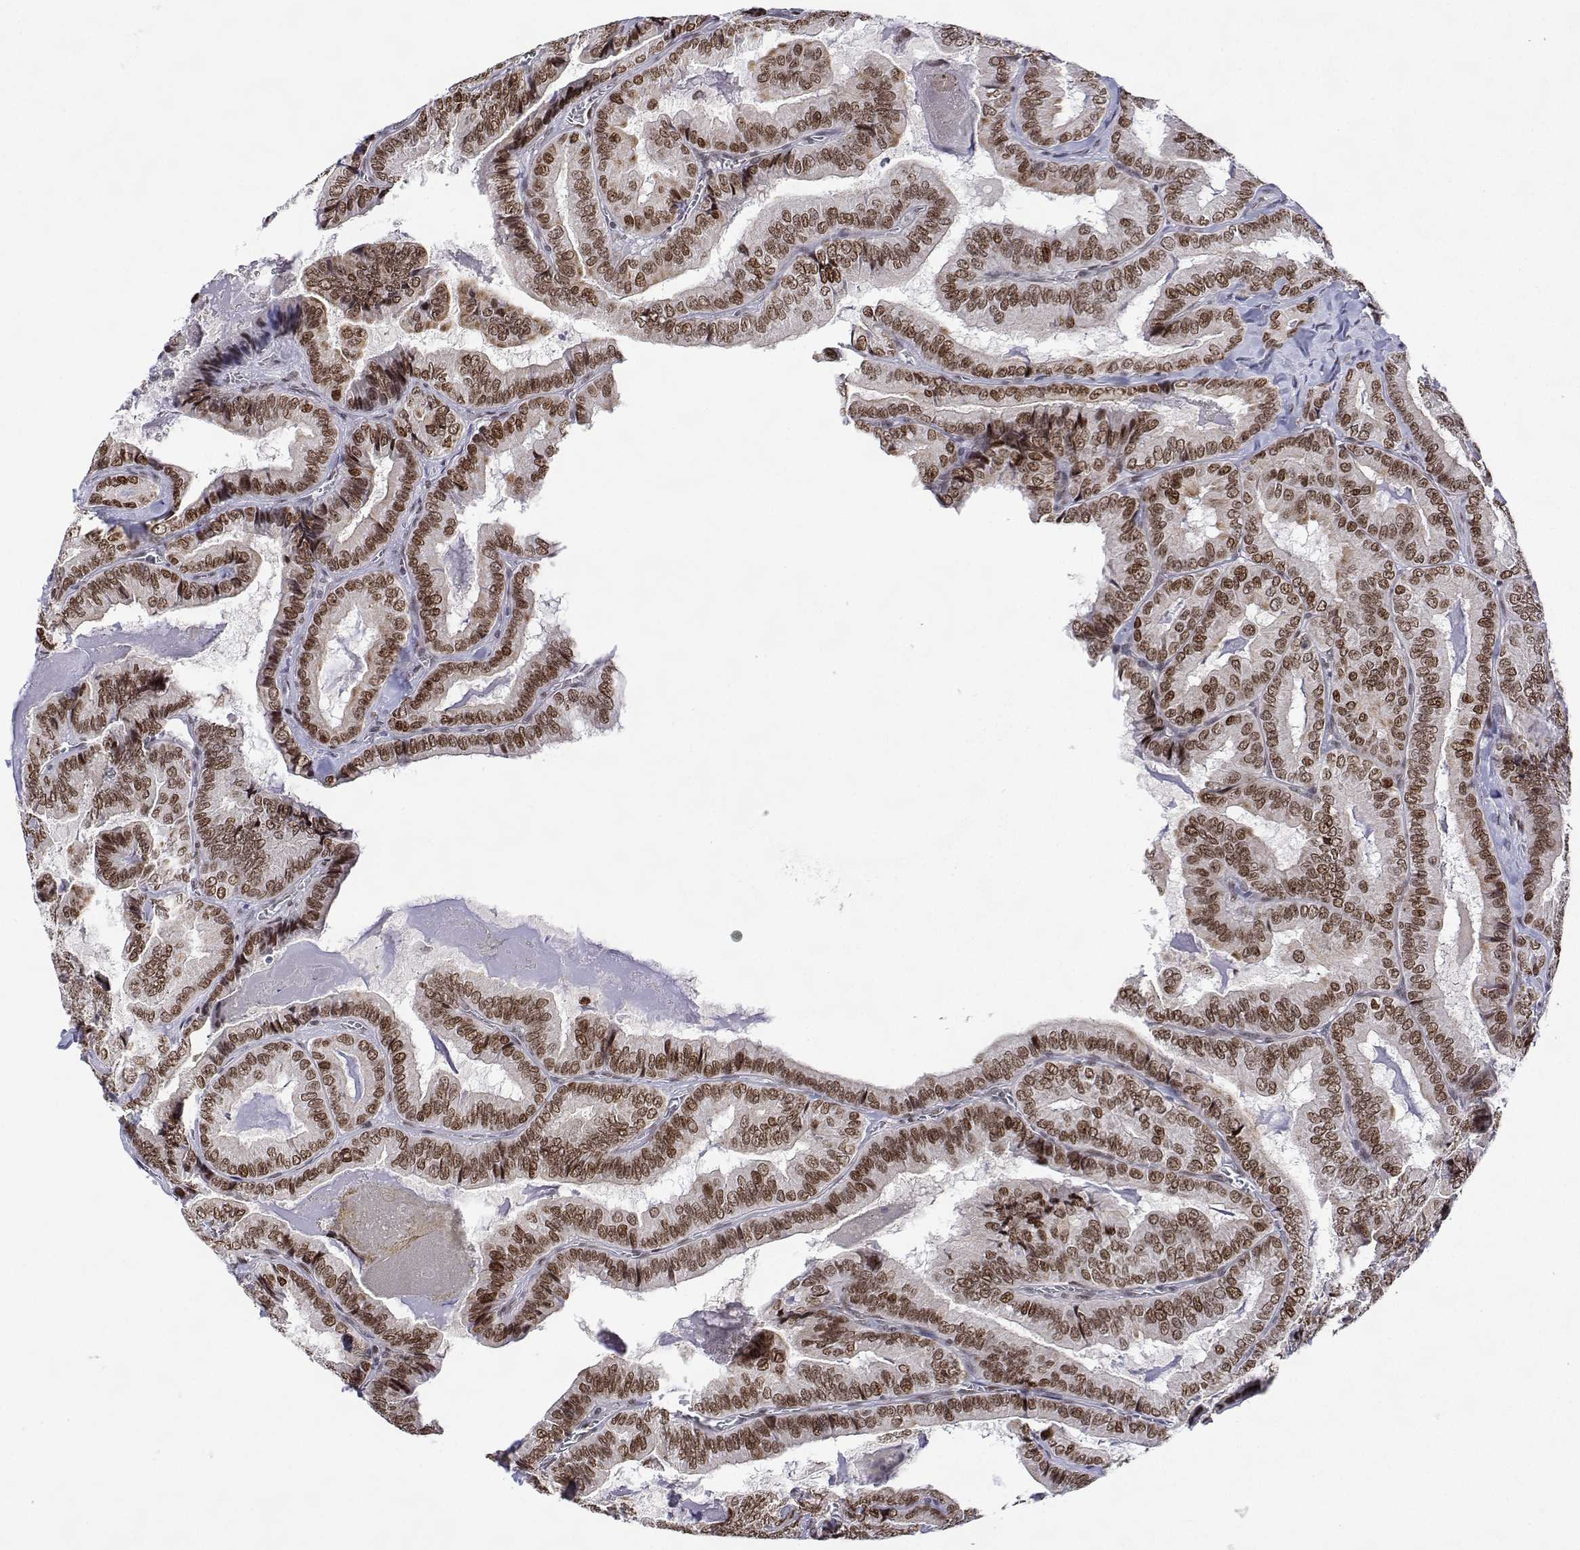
{"staining": {"intensity": "moderate", "quantity": ">75%", "location": "nuclear"}, "tissue": "thyroid cancer", "cell_type": "Tumor cells", "image_type": "cancer", "snomed": [{"axis": "morphology", "description": "Papillary adenocarcinoma, NOS"}, {"axis": "topography", "description": "Thyroid gland"}], "caption": "Tumor cells reveal medium levels of moderate nuclear staining in about >75% of cells in human thyroid cancer (papillary adenocarcinoma). The protein of interest is stained brown, and the nuclei are stained in blue (DAB (3,3'-diaminobenzidine) IHC with brightfield microscopy, high magnification).", "gene": "XPC", "patient": {"sex": "female", "age": 75}}